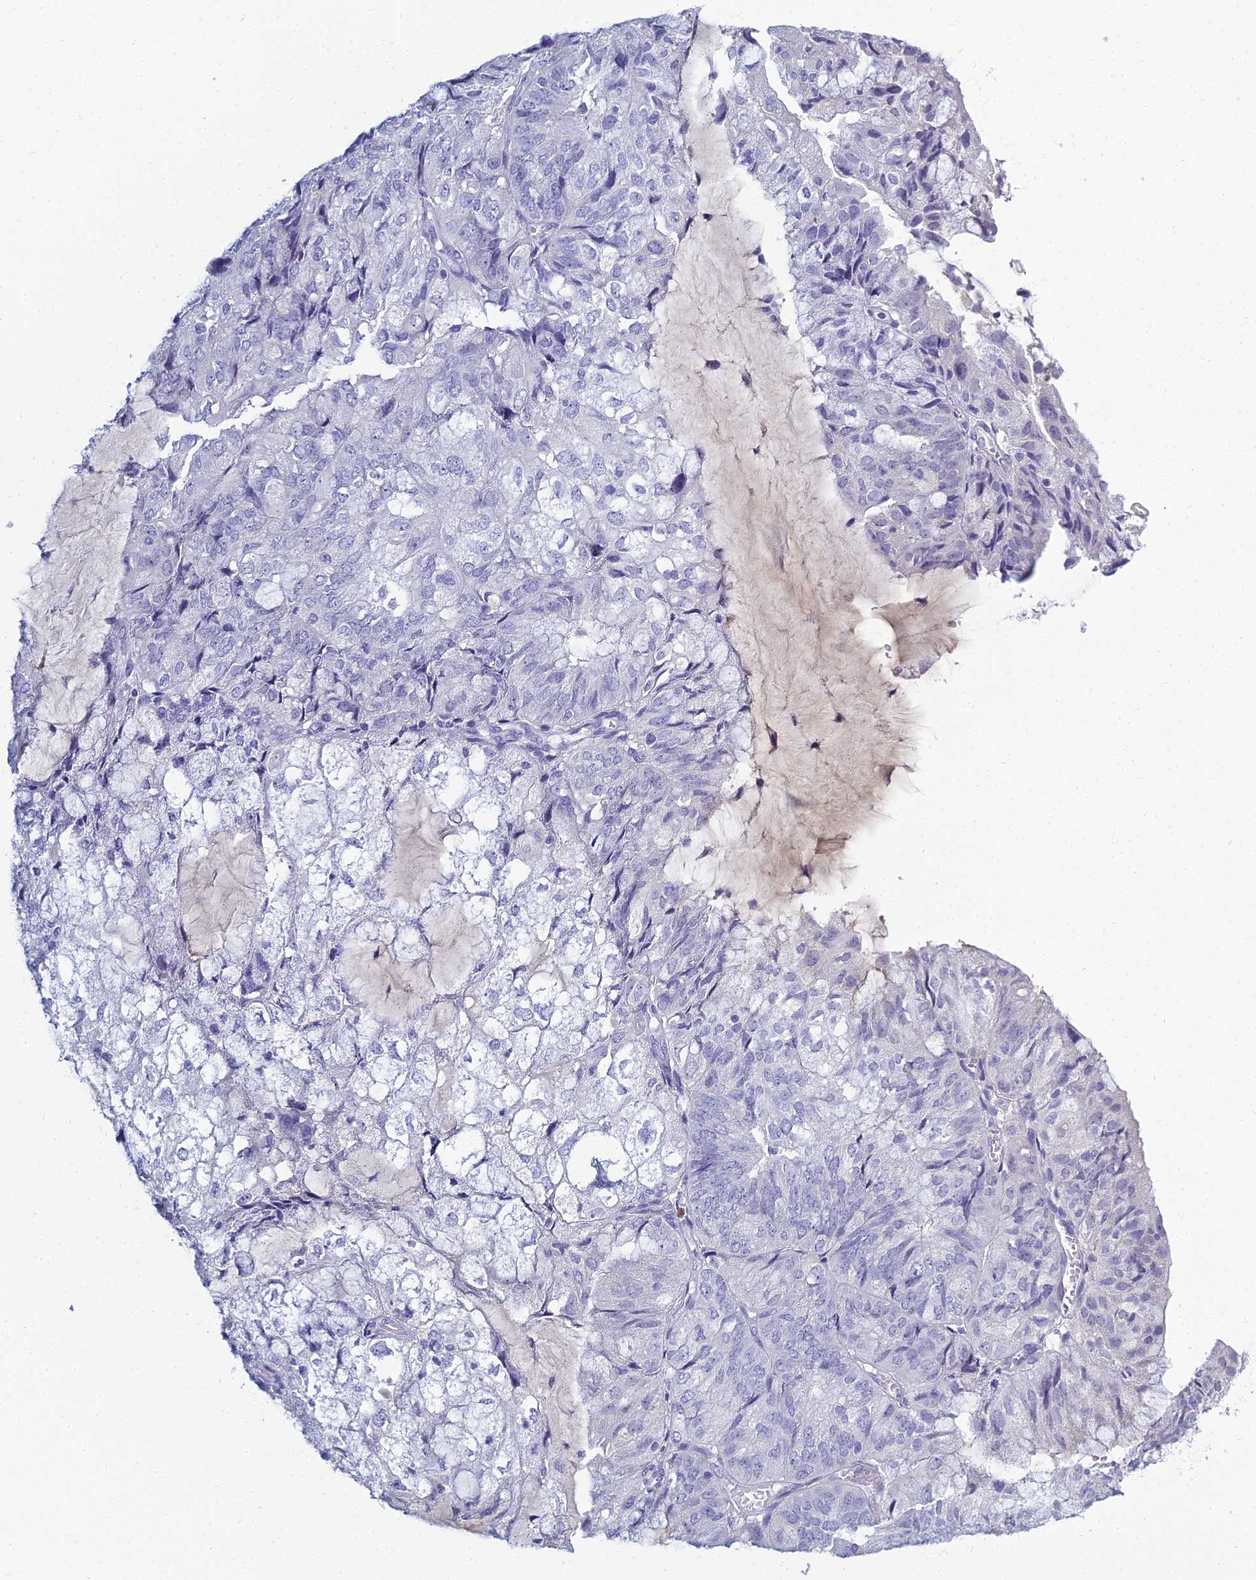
{"staining": {"intensity": "negative", "quantity": "none", "location": "none"}, "tissue": "endometrial cancer", "cell_type": "Tumor cells", "image_type": "cancer", "snomed": [{"axis": "morphology", "description": "Adenocarcinoma, NOS"}, {"axis": "topography", "description": "Endometrium"}], "caption": "Immunohistochemistry (IHC) histopathology image of neoplastic tissue: endometrial cancer stained with DAB shows no significant protein expression in tumor cells.", "gene": "MUC13", "patient": {"sex": "female", "age": 81}}